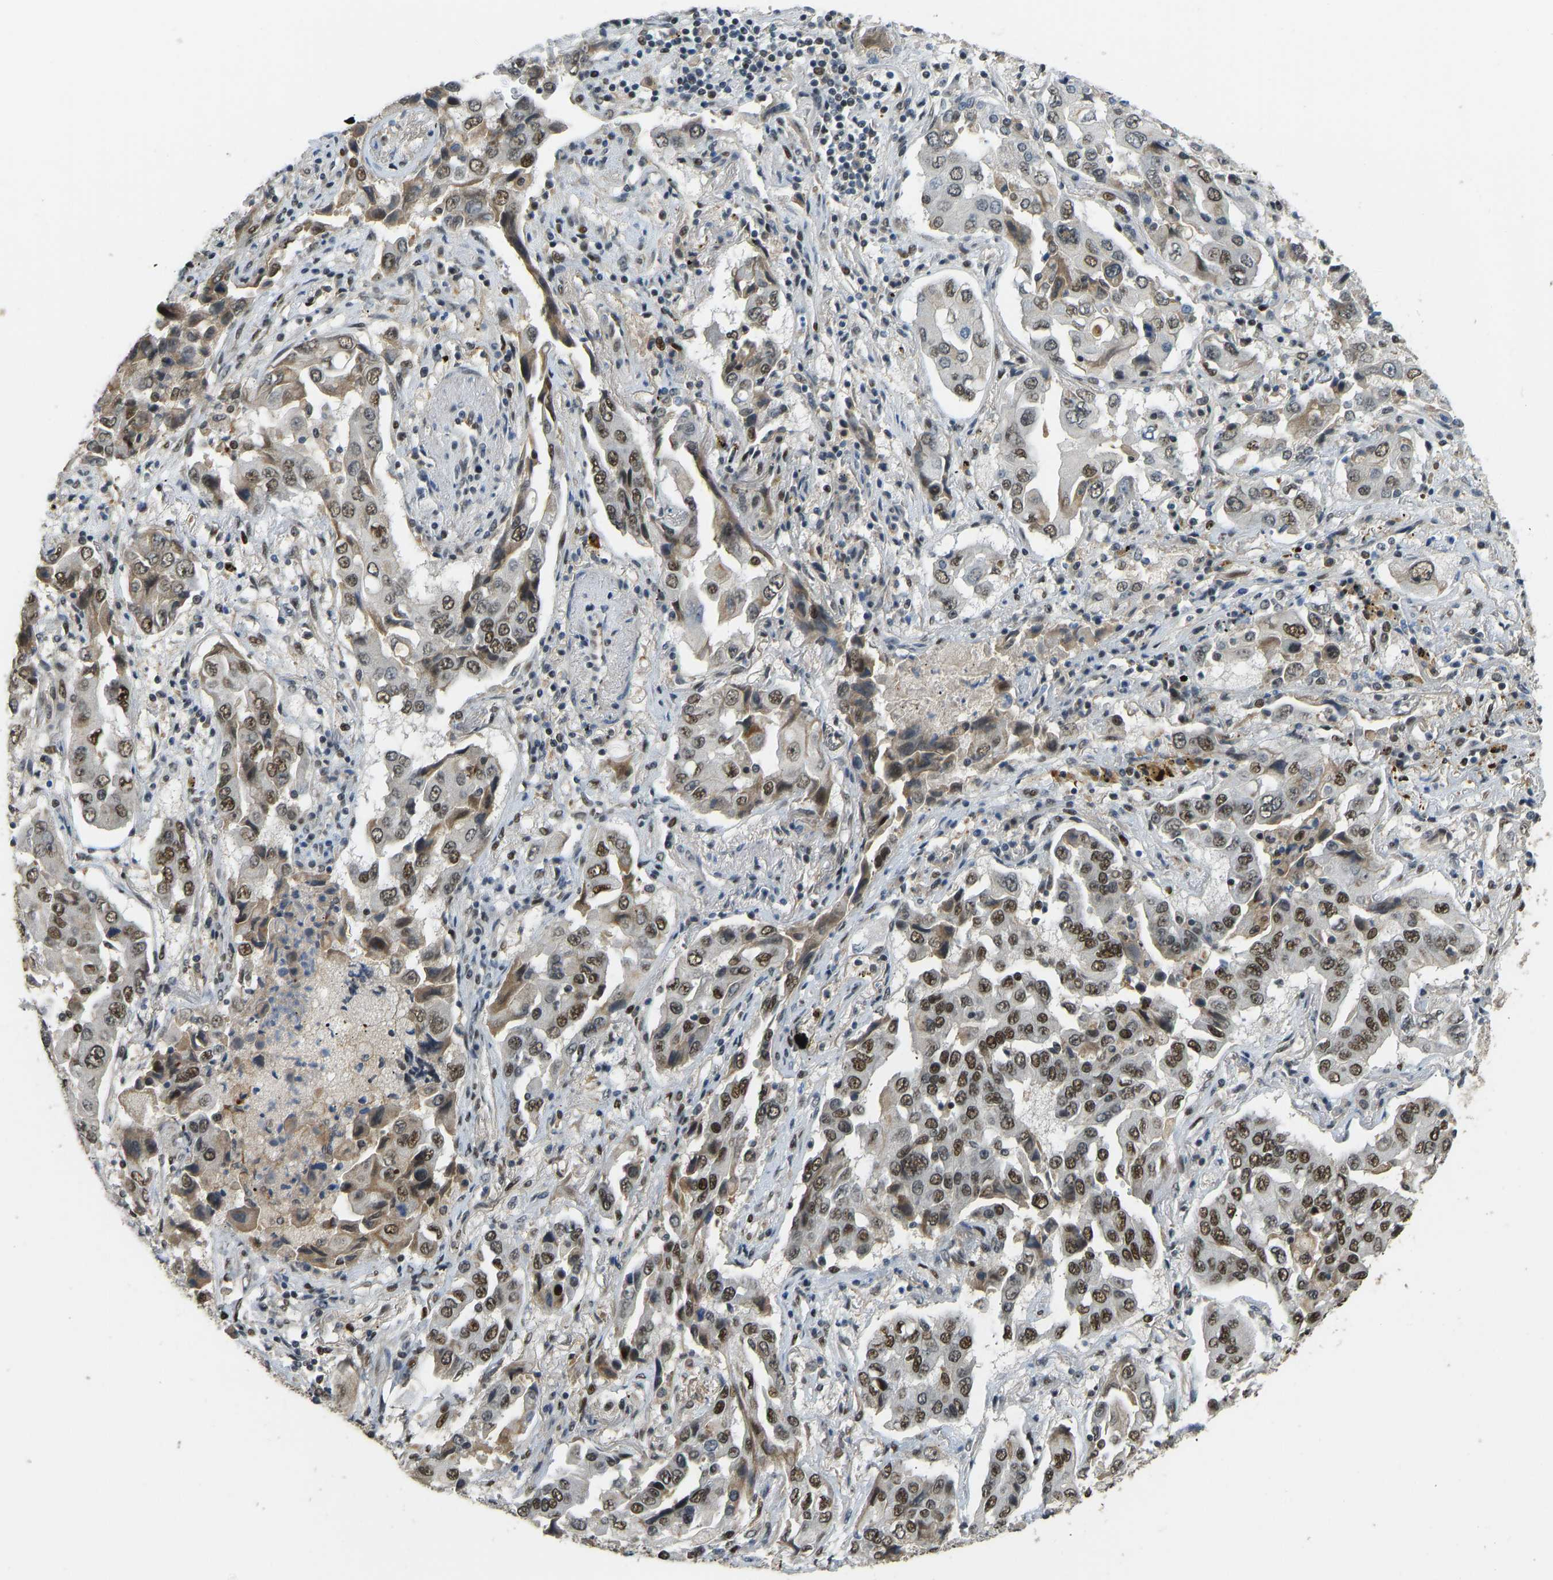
{"staining": {"intensity": "strong", "quantity": ">75%", "location": "nuclear"}, "tissue": "lung cancer", "cell_type": "Tumor cells", "image_type": "cancer", "snomed": [{"axis": "morphology", "description": "Adenocarcinoma, NOS"}, {"axis": "topography", "description": "Lung"}], "caption": "Strong nuclear protein staining is identified in about >75% of tumor cells in lung cancer (adenocarcinoma).", "gene": "FOXK1", "patient": {"sex": "female", "age": 65}}